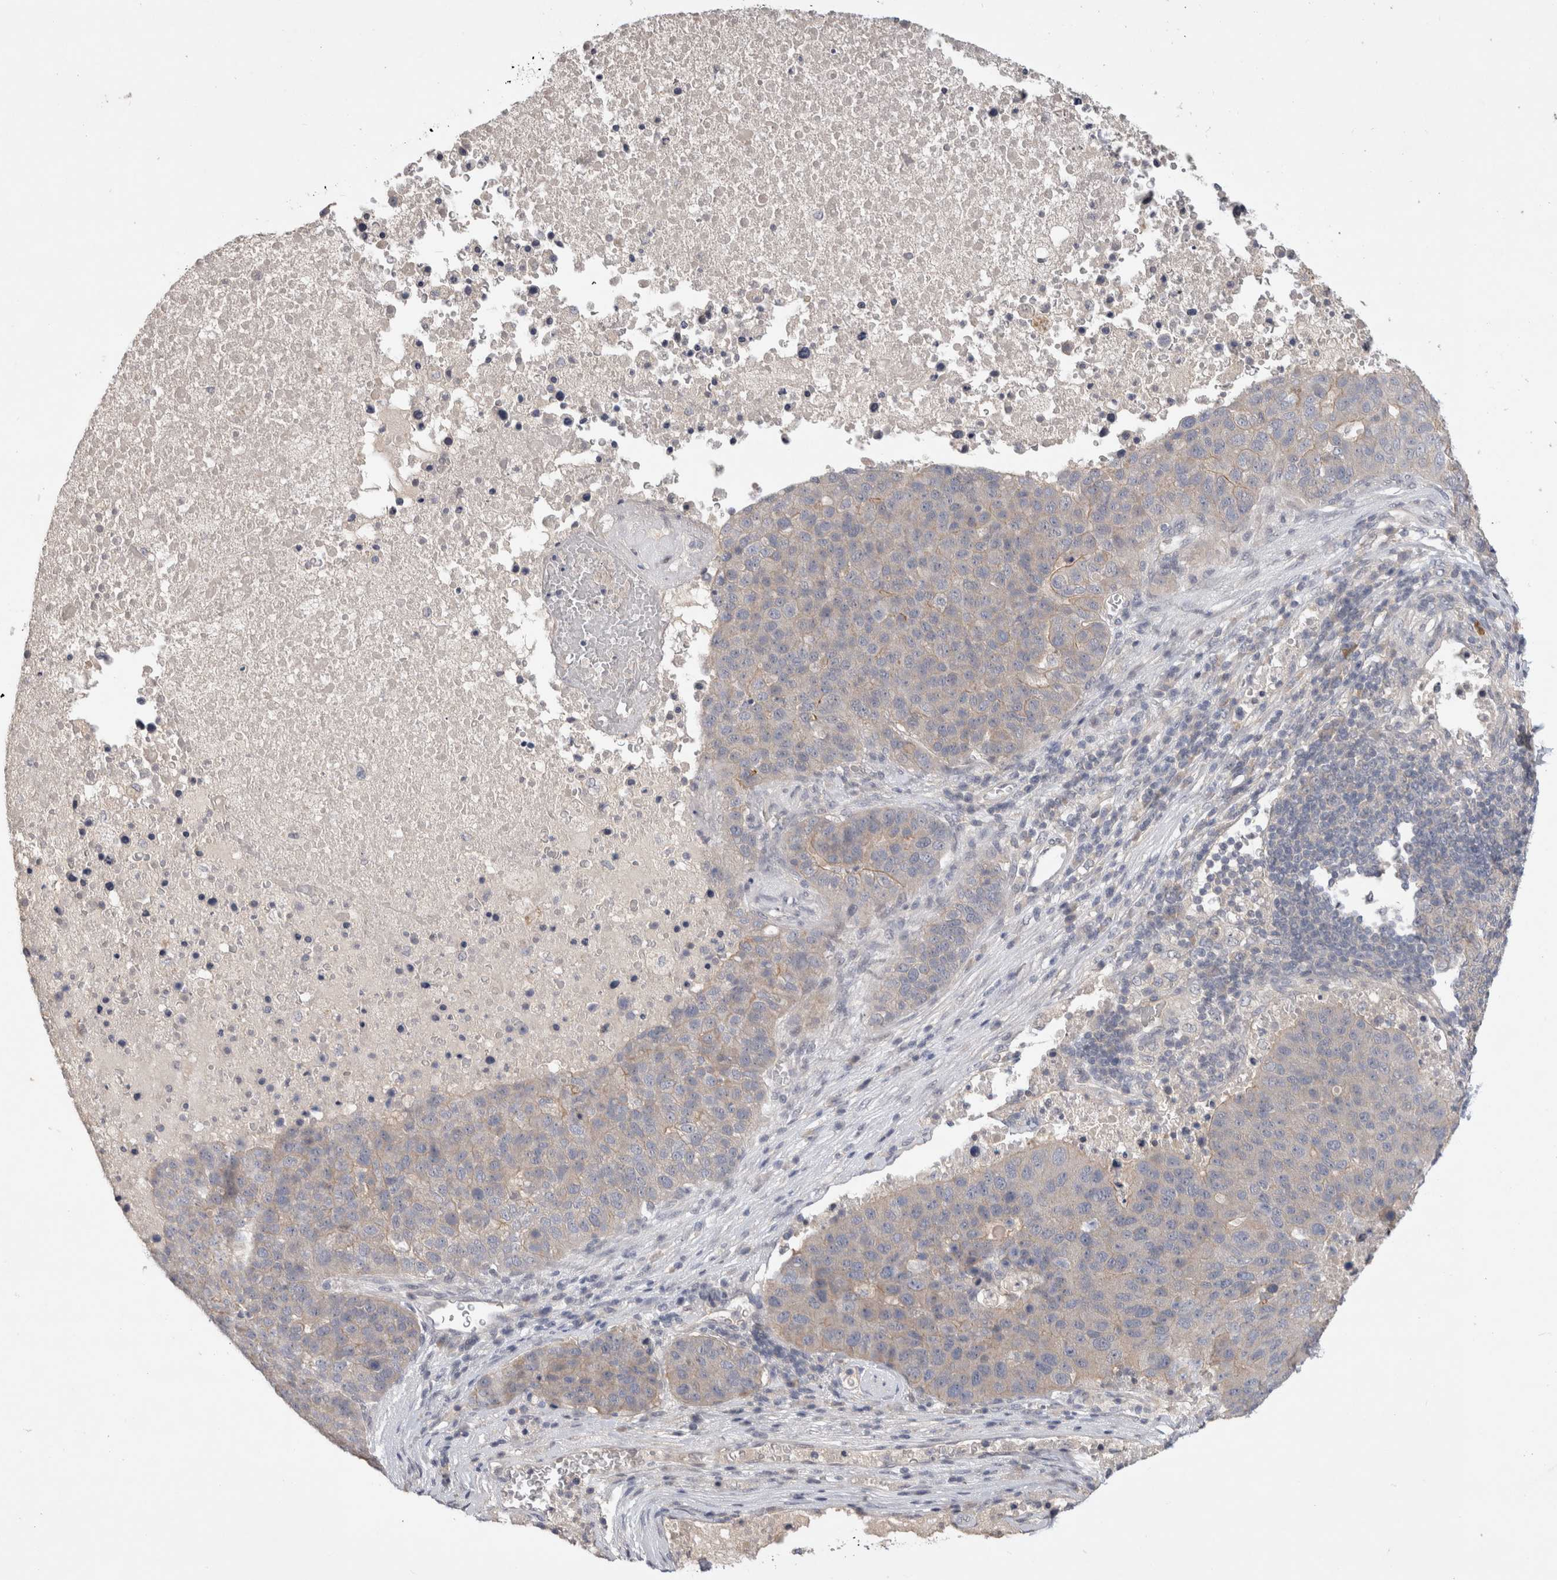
{"staining": {"intensity": "negative", "quantity": "none", "location": "none"}, "tissue": "pancreatic cancer", "cell_type": "Tumor cells", "image_type": "cancer", "snomed": [{"axis": "morphology", "description": "Adenocarcinoma, NOS"}, {"axis": "topography", "description": "Pancreas"}], "caption": "An image of adenocarcinoma (pancreatic) stained for a protein exhibits no brown staining in tumor cells.", "gene": "CERS3", "patient": {"sex": "female", "age": 61}}